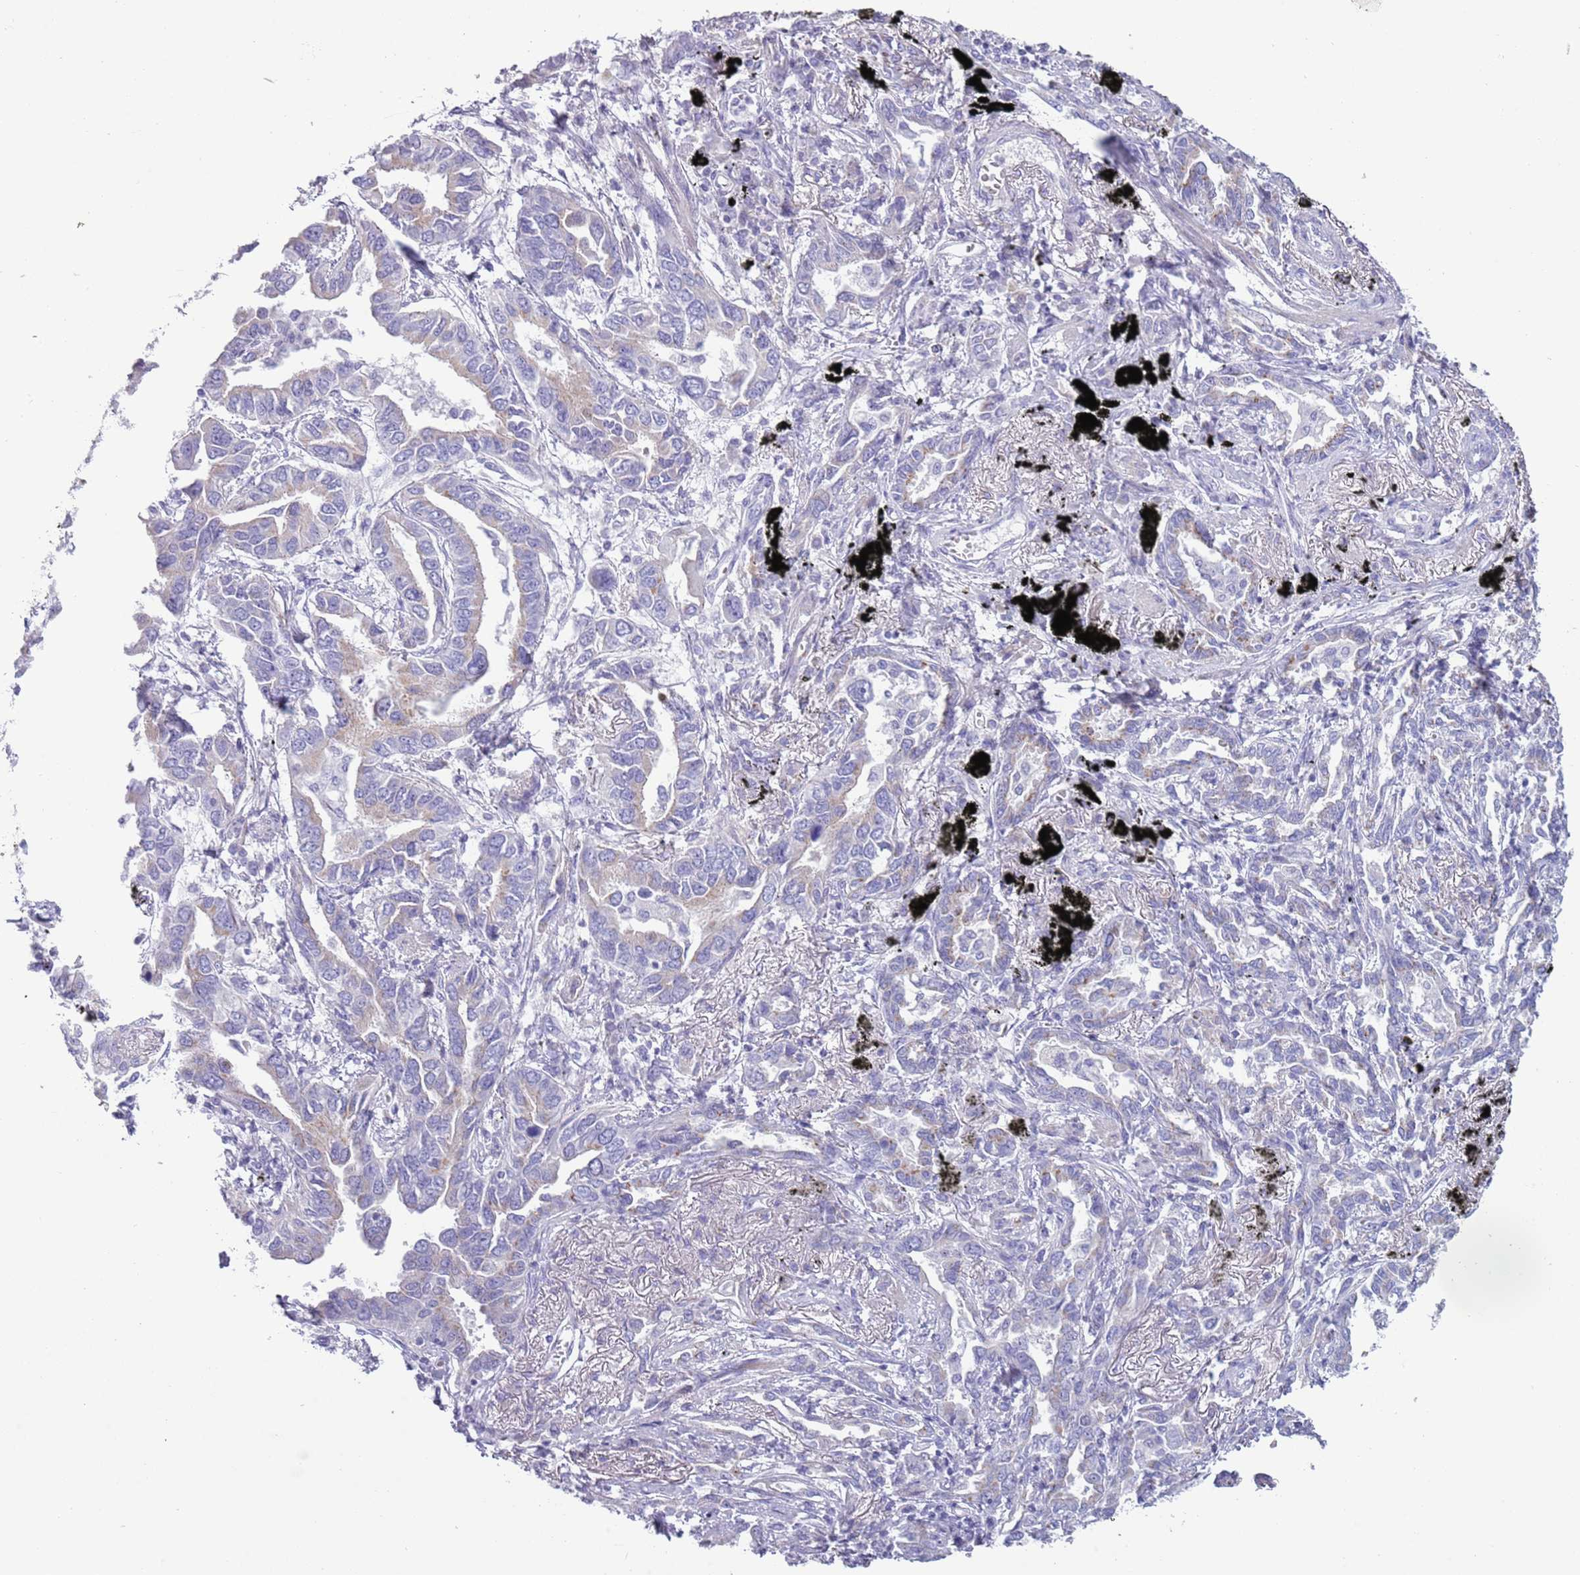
{"staining": {"intensity": "negative", "quantity": "none", "location": "none"}, "tissue": "lung cancer", "cell_type": "Tumor cells", "image_type": "cancer", "snomed": [{"axis": "morphology", "description": "Adenocarcinoma, NOS"}, {"axis": "topography", "description": "Lung"}], "caption": "Tumor cells are negative for brown protein staining in lung cancer.", "gene": "NBPF6", "patient": {"sex": "male", "age": 67}}